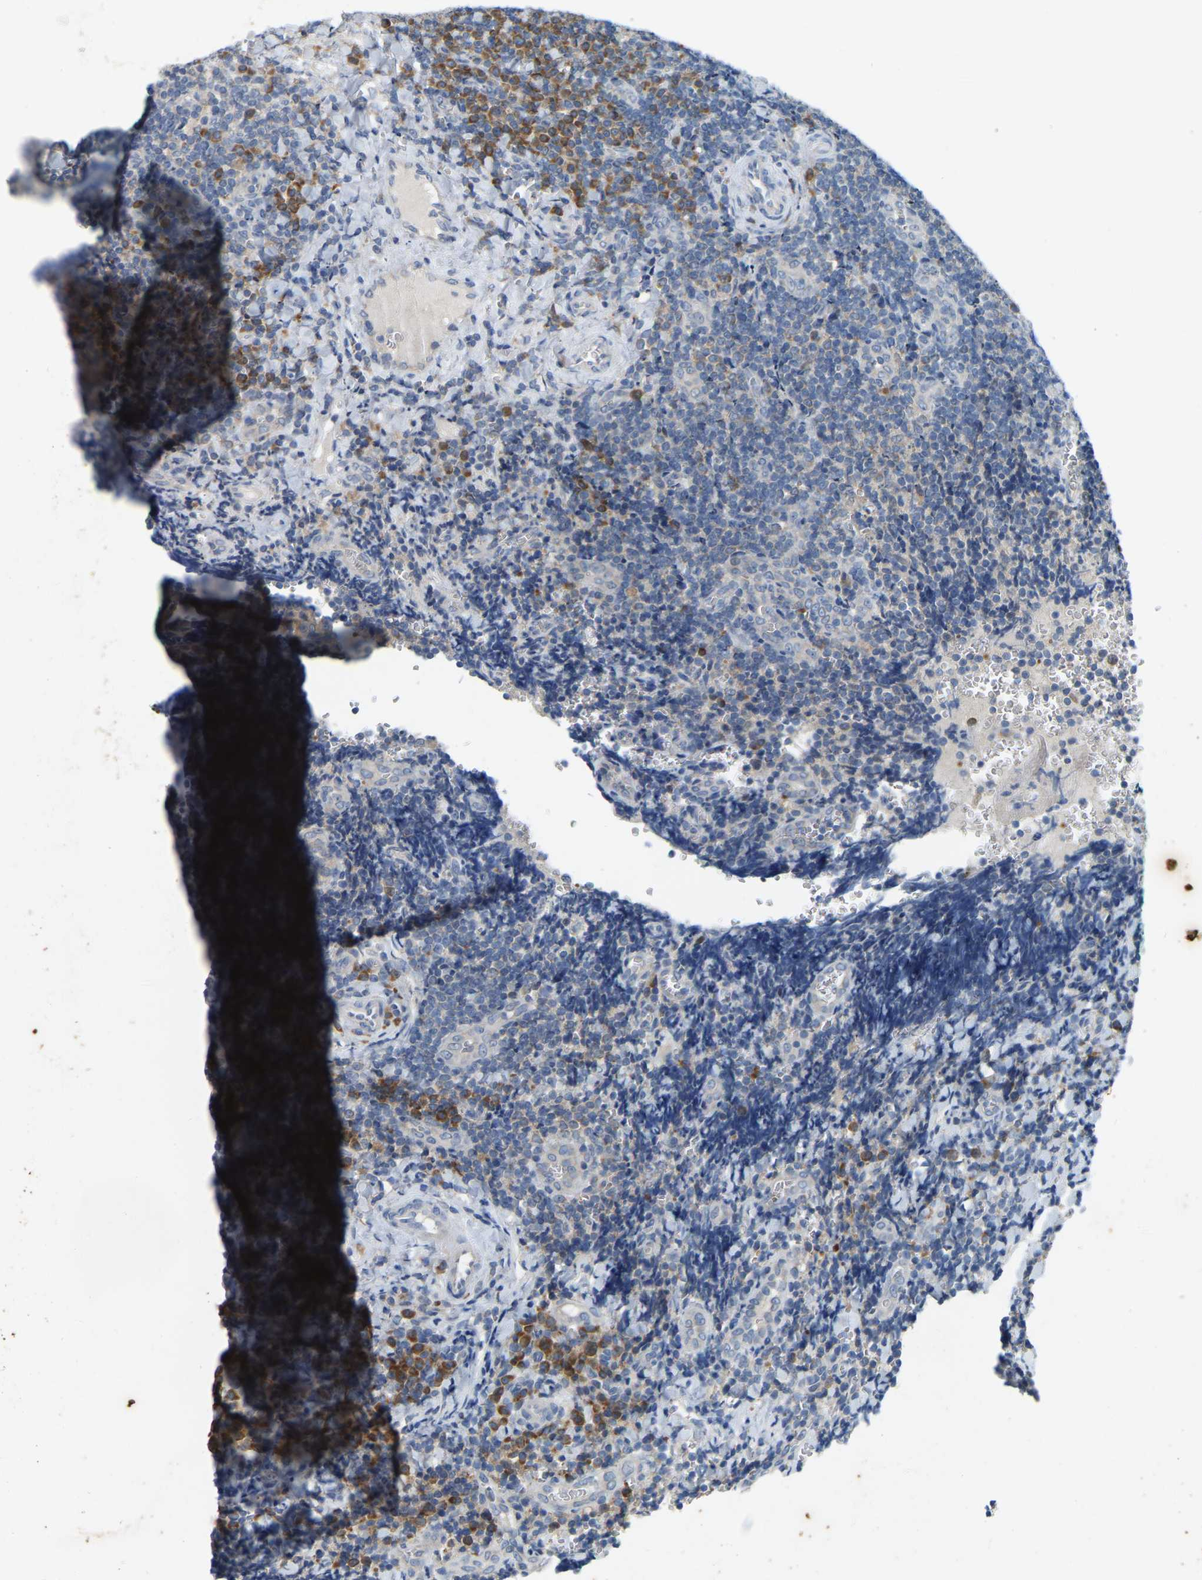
{"staining": {"intensity": "moderate", "quantity": "25%-75%", "location": "cytoplasmic/membranous"}, "tissue": "tonsil", "cell_type": "Non-germinal center cells", "image_type": "normal", "snomed": [{"axis": "morphology", "description": "Normal tissue, NOS"}, {"axis": "morphology", "description": "Inflammation, NOS"}, {"axis": "topography", "description": "Tonsil"}], "caption": "This micrograph shows immunohistochemistry staining of benign human tonsil, with medium moderate cytoplasmic/membranous positivity in about 25%-75% of non-germinal center cells.", "gene": "ENSG00000283765", "patient": {"sex": "female", "age": 31}}